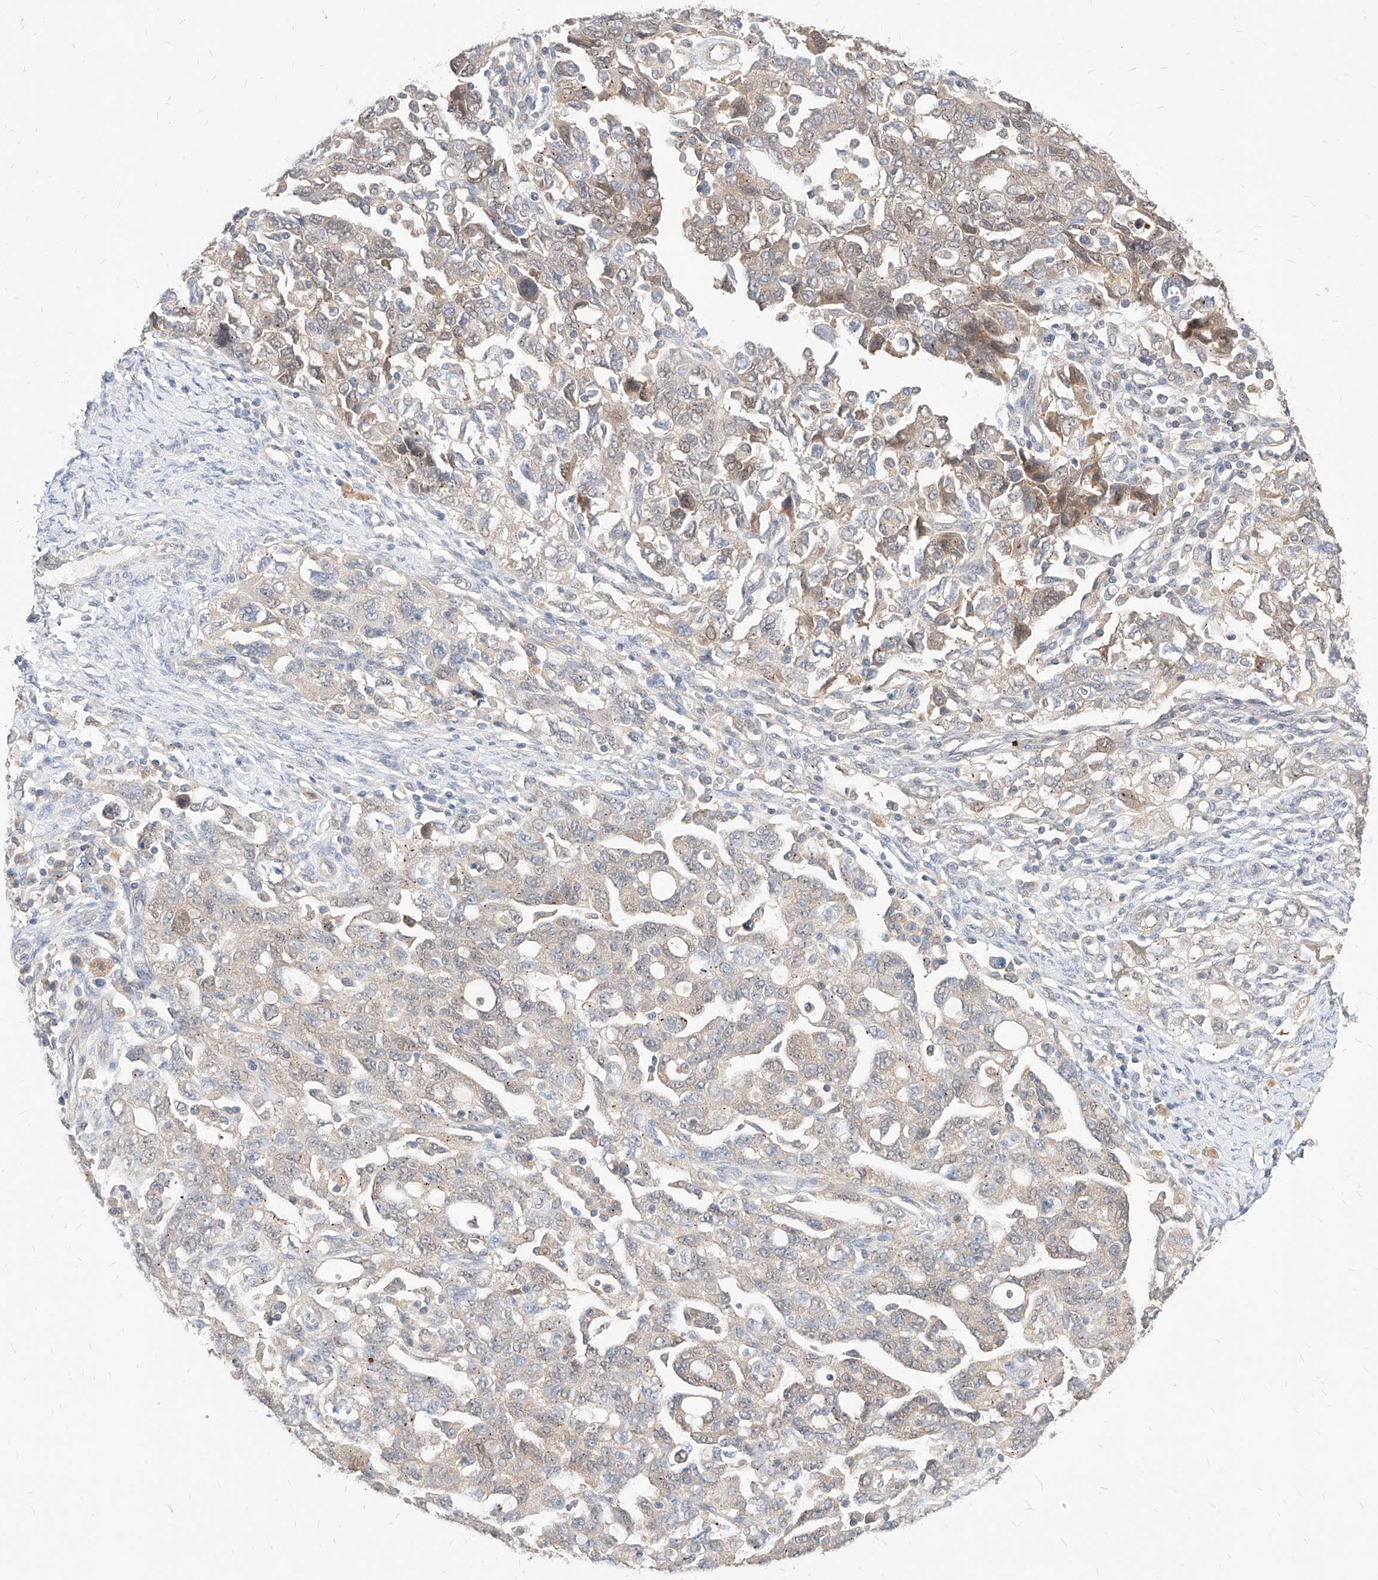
{"staining": {"intensity": "weak", "quantity": "<25%", "location": "cytoplasmic/membranous,nuclear"}, "tissue": "ovarian cancer", "cell_type": "Tumor cells", "image_type": "cancer", "snomed": [{"axis": "morphology", "description": "Carcinoma, NOS"}, {"axis": "morphology", "description": "Cystadenocarcinoma, serous, NOS"}, {"axis": "topography", "description": "Ovary"}], "caption": "Ovarian cancer (serous cystadenocarcinoma) stained for a protein using IHC displays no staining tumor cells.", "gene": "TSNAX", "patient": {"sex": "female", "age": 69}}